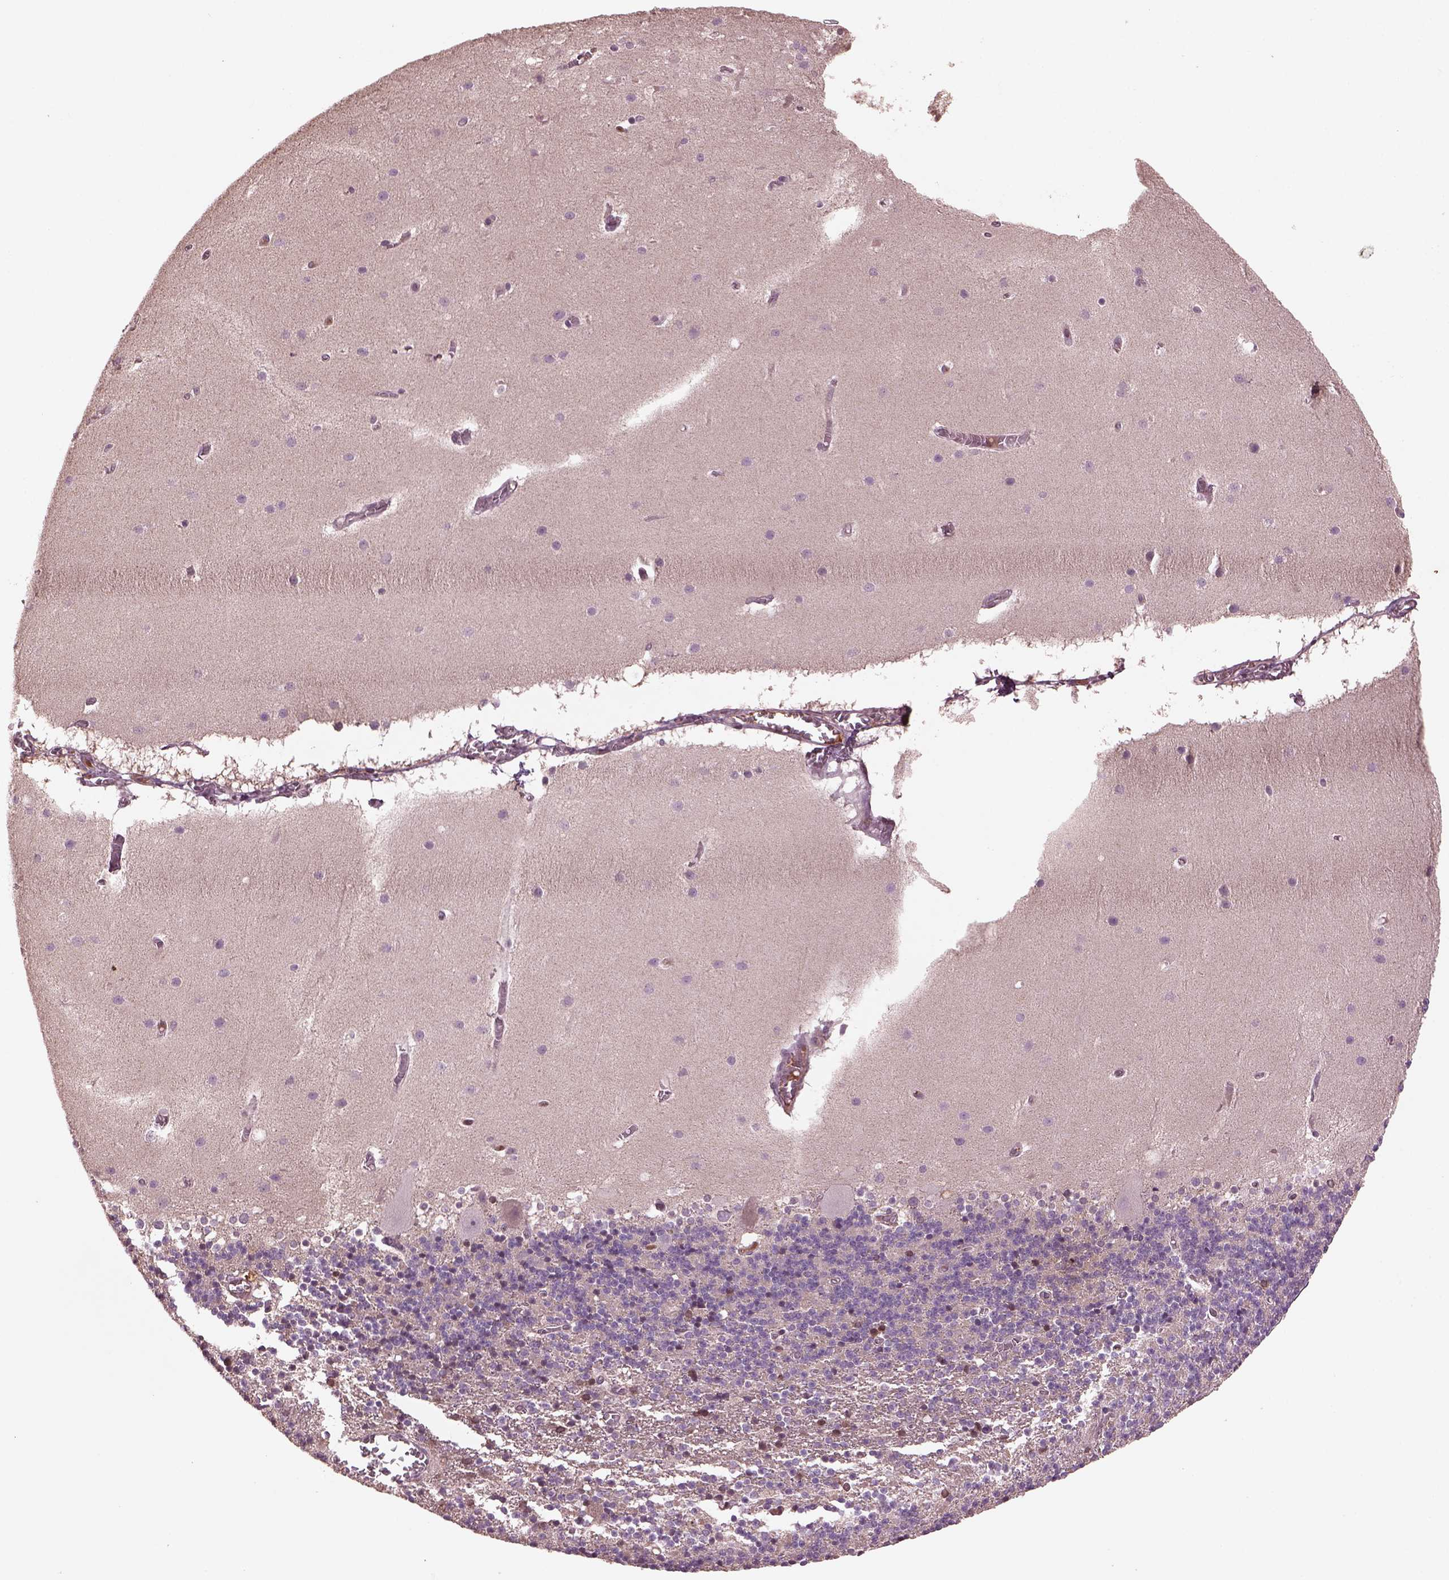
{"staining": {"intensity": "negative", "quantity": "none", "location": "none"}, "tissue": "cerebellum", "cell_type": "Cells in granular layer", "image_type": "normal", "snomed": [{"axis": "morphology", "description": "Normal tissue, NOS"}, {"axis": "topography", "description": "Cerebellum"}], "caption": "There is no significant positivity in cells in granular layer of cerebellum. Brightfield microscopy of immunohistochemistry stained with DAB (3,3'-diaminobenzidine) (brown) and hematoxylin (blue), captured at high magnification.", "gene": "PTX4", "patient": {"sex": "male", "age": 70}}